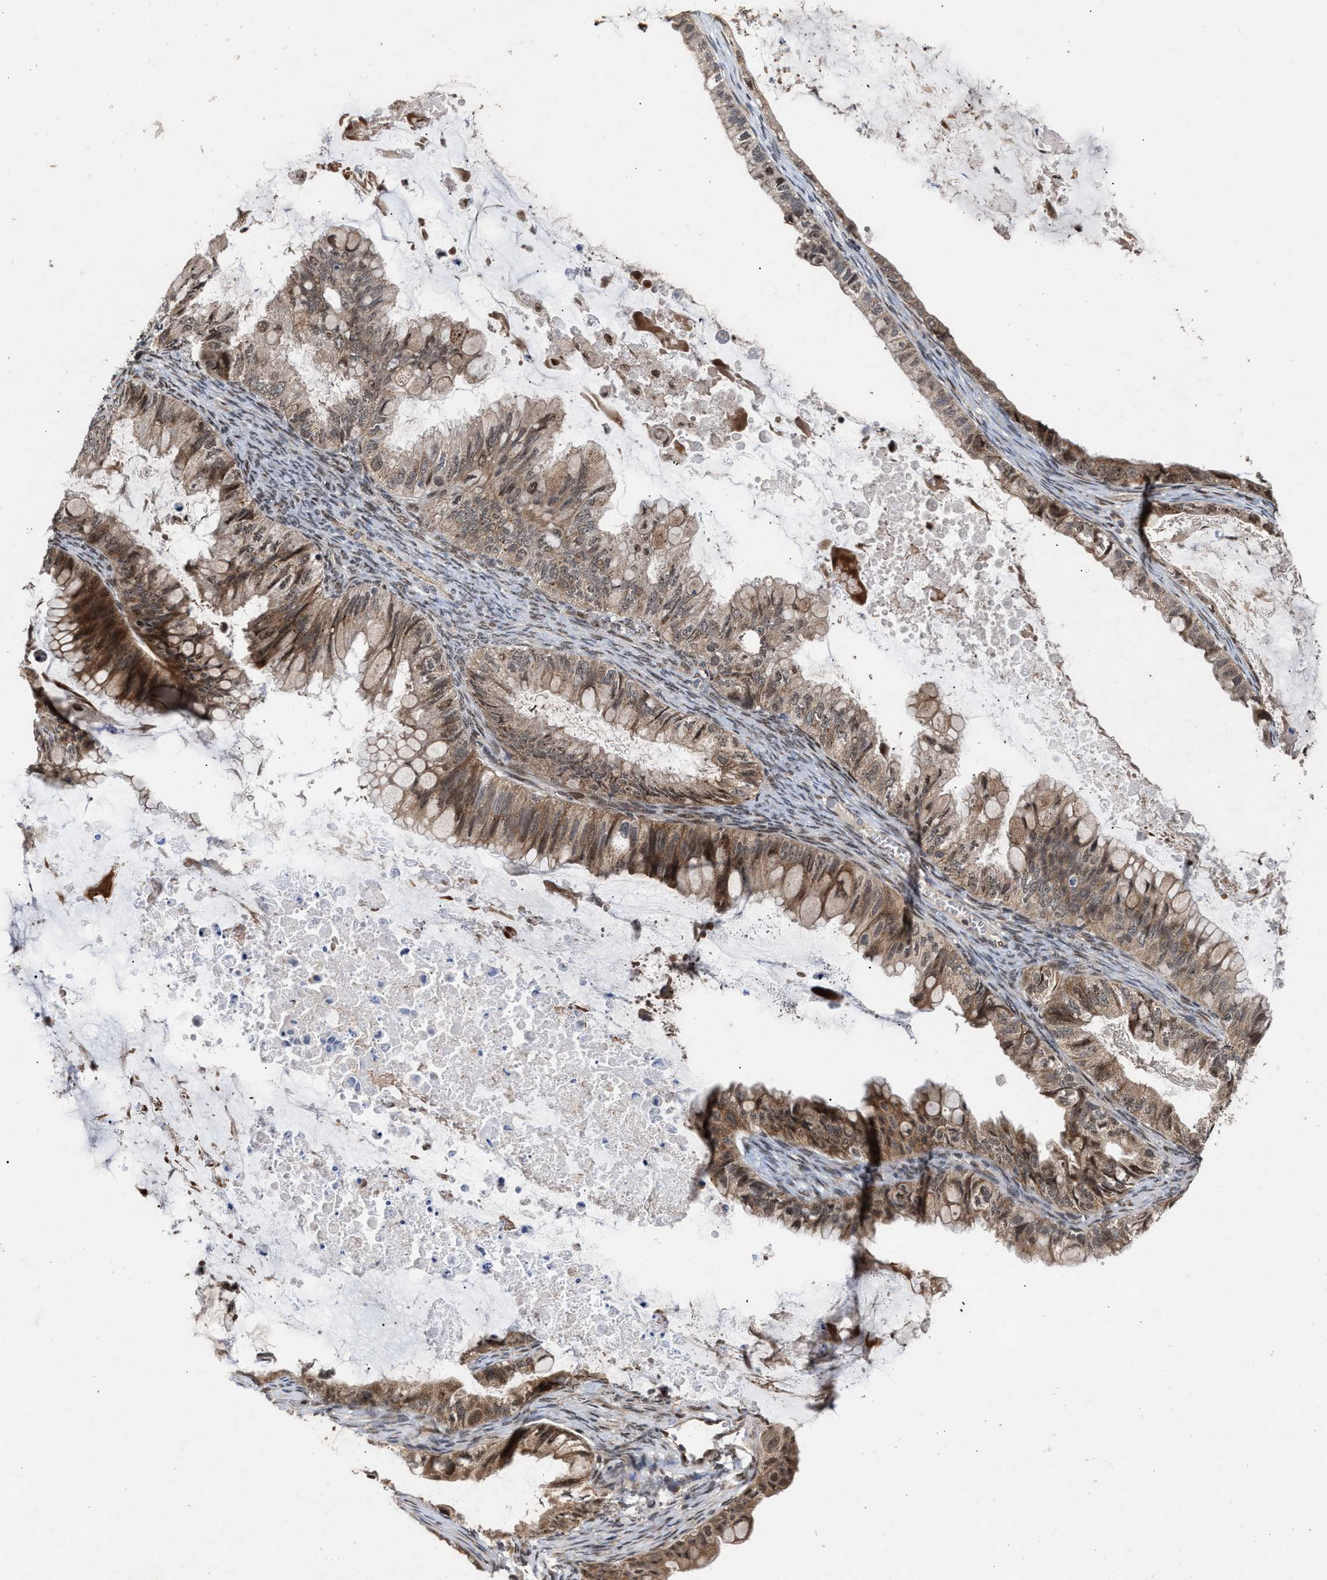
{"staining": {"intensity": "moderate", "quantity": ">75%", "location": "cytoplasmic/membranous"}, "tissue": "ovarian cancer", "cell_type": "Tumor cells", "image_type": "cancer", "snomed": [{"axis": "morphology", "description": "Cystadenocarcinoma, mucinous, NOS"}, {"axis": "topography", "description": "Ovary"}], "caption": "Moderate cytoplasmic/membranous expression for a protein is present in approximately >75% of tumor cells of ovarian cancer using immunohistochemistry.", "gene": "MKNK2", "patient": {"sex": "female", "age": 80}}